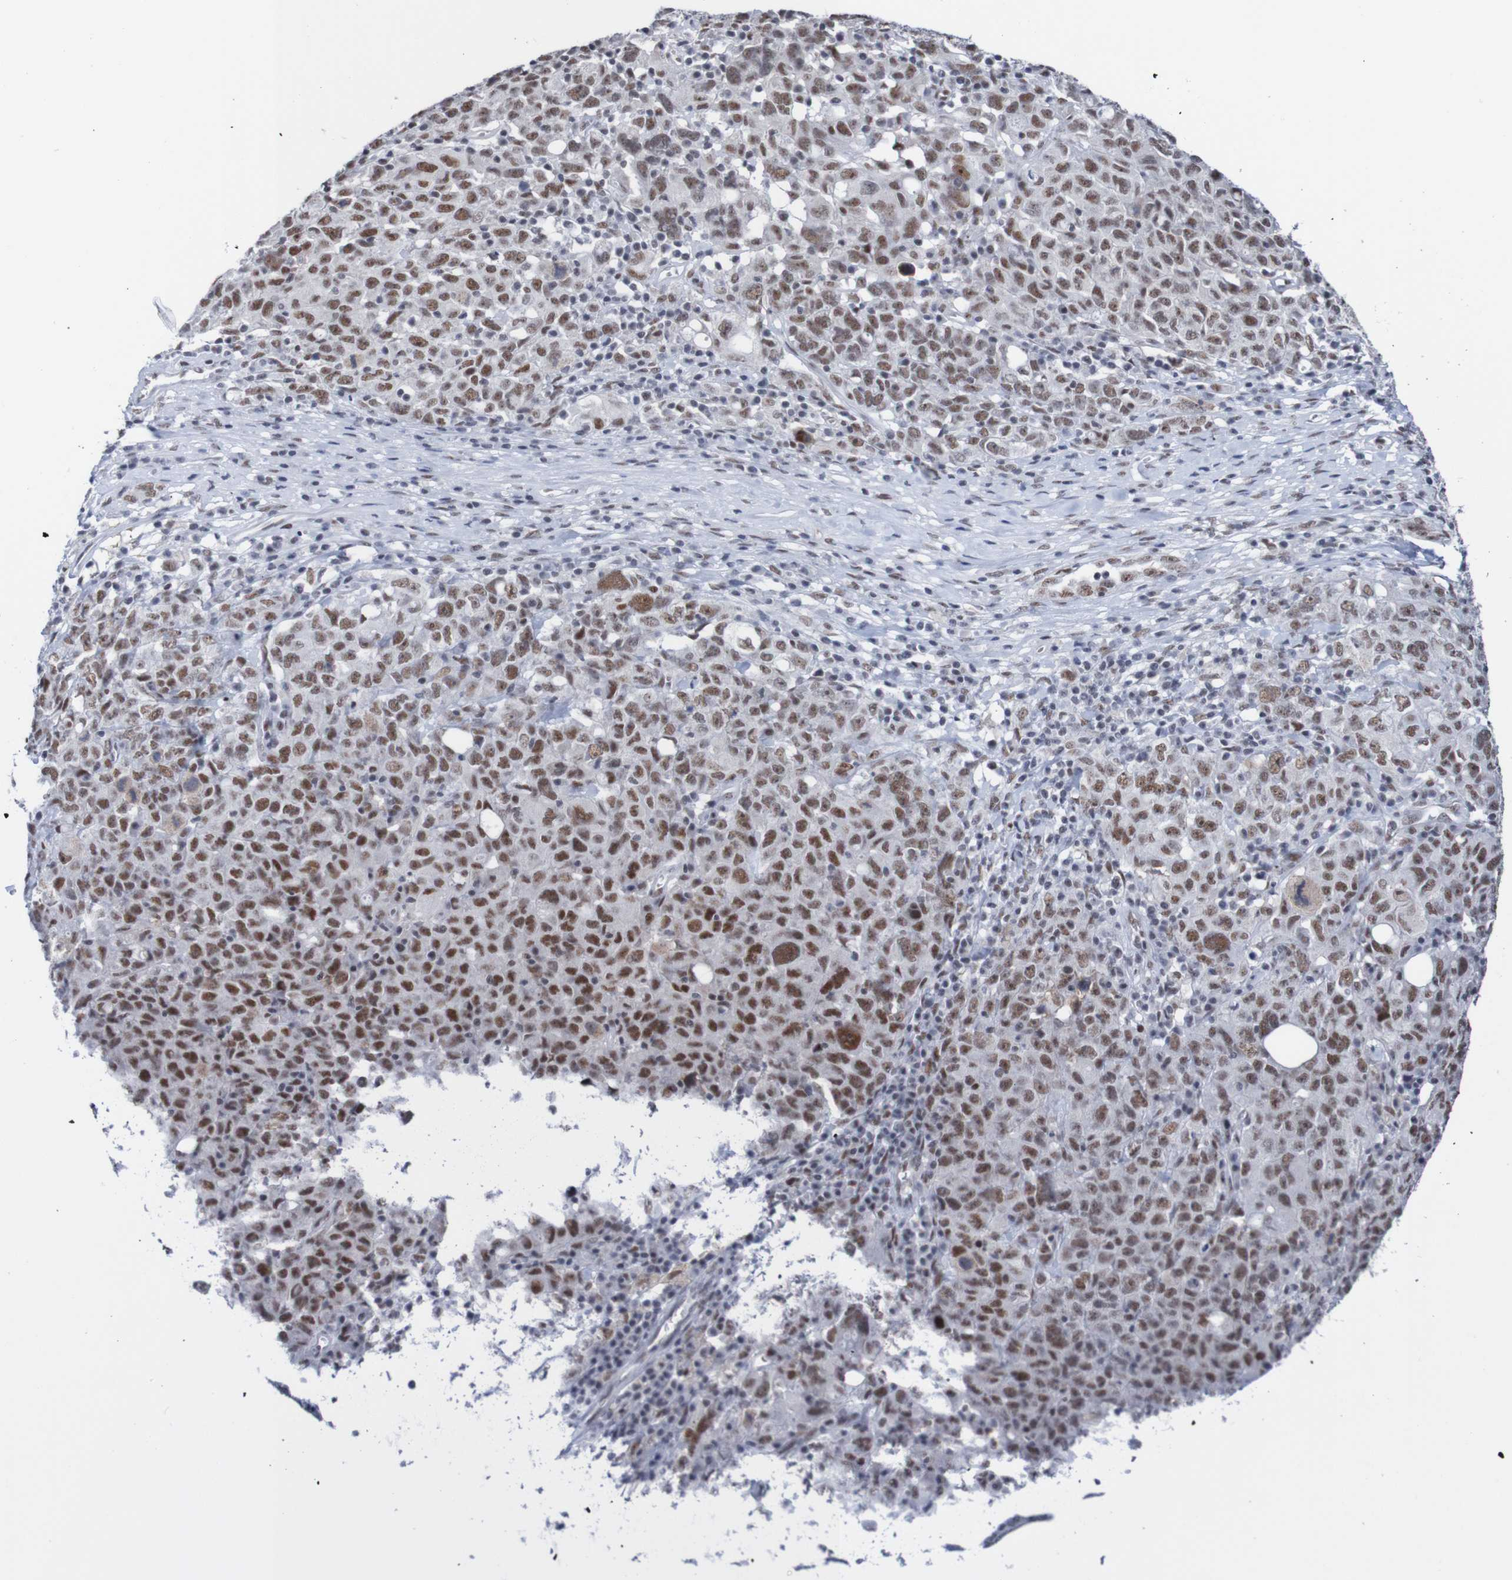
{"staining": {"intensity": "moderate", "quantity": ">75%", "location": "nuclear"}, "tissue": "ovarian cancer", "cell_type": "Tumor cells", "image_type": "cancer", "snomed": [{"axis": "morphology", "description": "Carcinoma, endometroid"}, {"axis": "topography", "description": "Ovary"}], "caption": "A medium amount of moderate nuclear positivity is present in approximately >75% of tumor cells in ovarian cancer (endometroid carcinoma) tissue.", "gene": "CDC5L", "patient": {"sex": "female", "age": 62}}